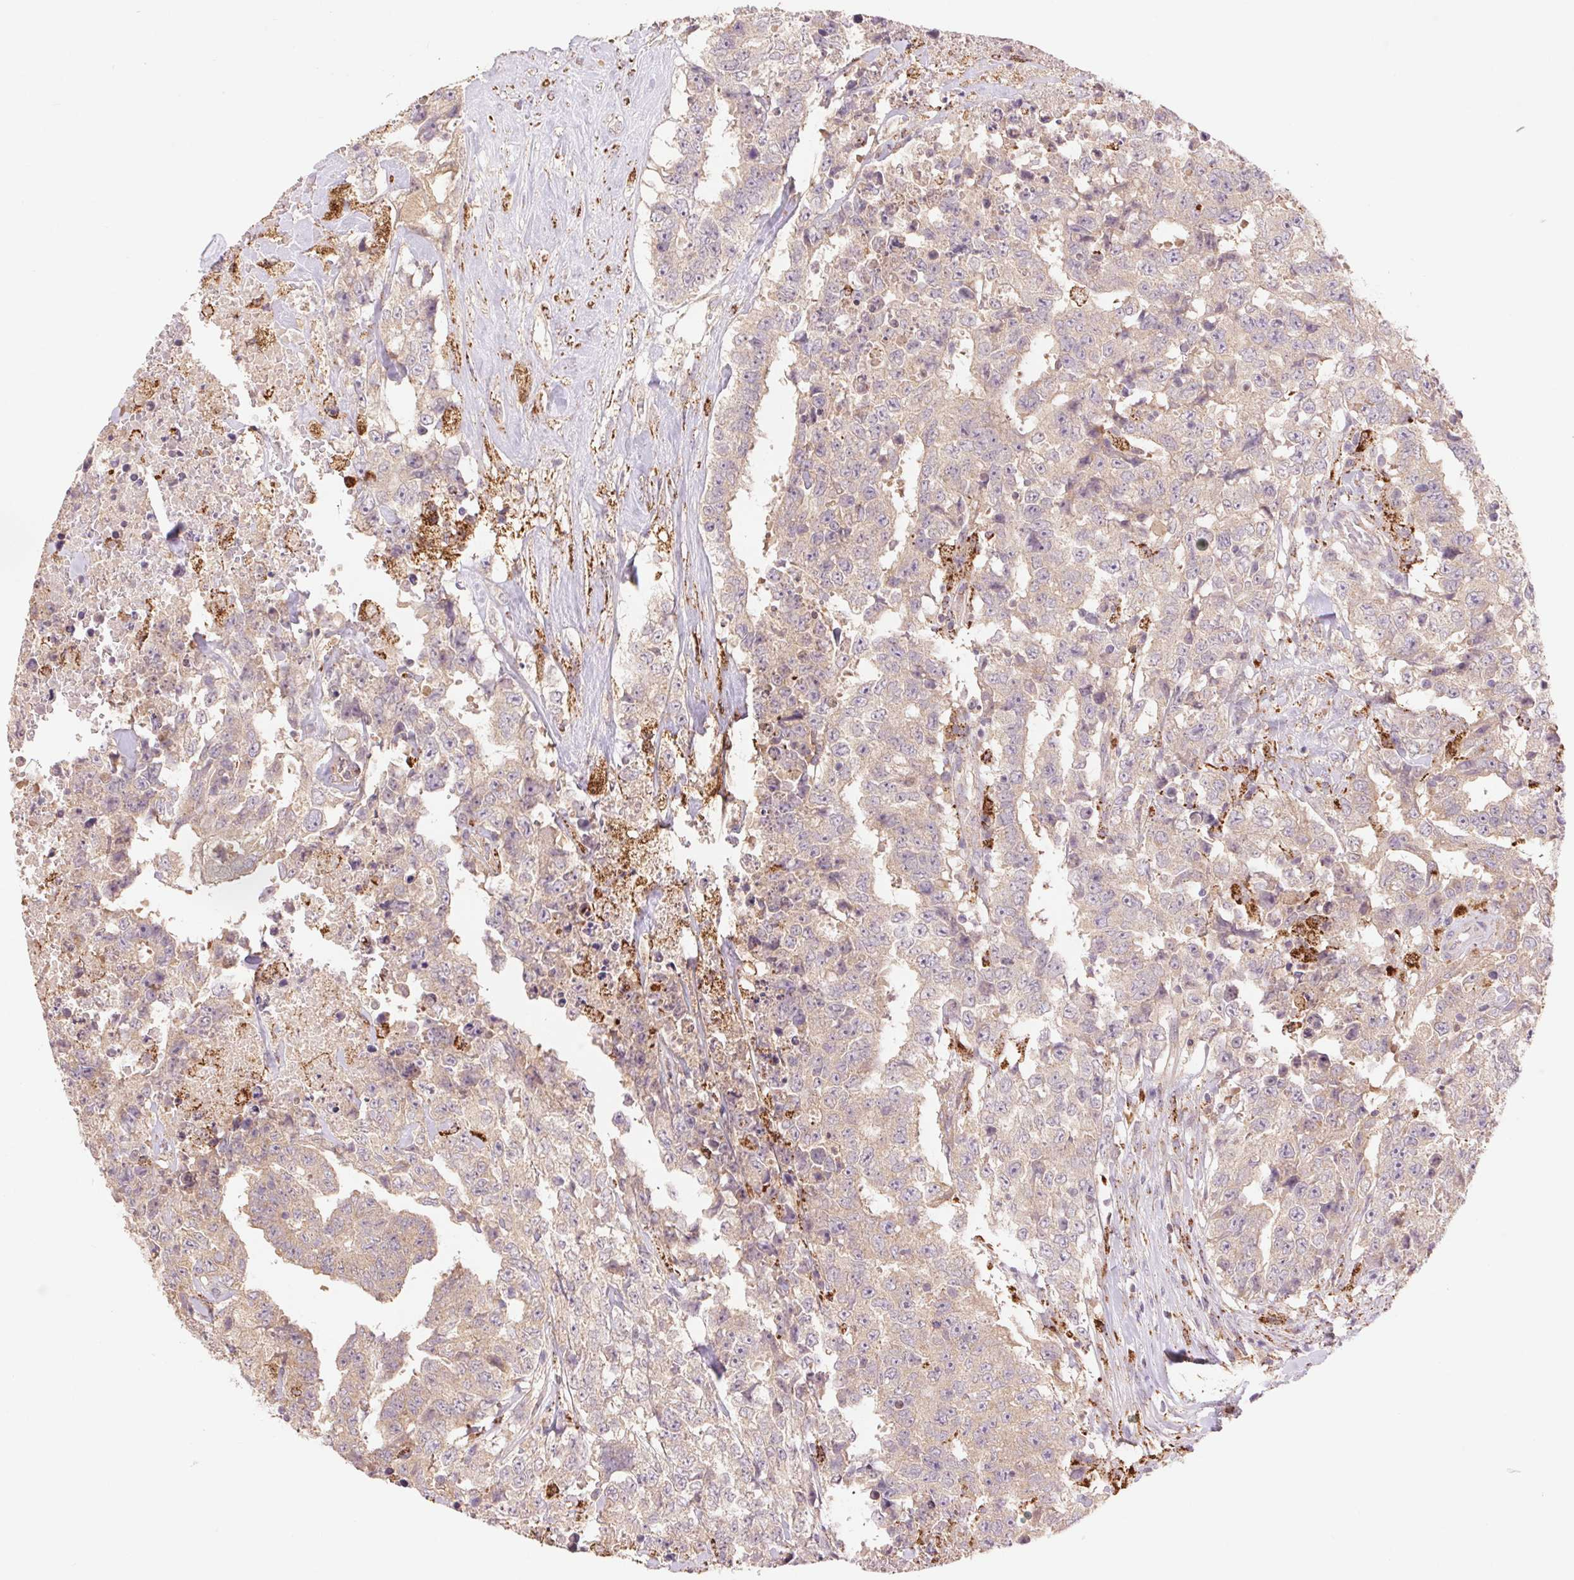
{"staining": {"intensity": "weak", "quantity": "25%-75%", "location": "cytoplasmic/membranous"}, "tissue": "testis cancer", "cell_type": "Tumor cells", "image_type": "cancer", "snomed": [{"axis": "morphology", "description": "Carcinoma, Embryonal, NOS"}, {"axis": "topography", "description": "Testis"}], "caption": "Immunohistochemistry (IHC) (DAB (3,3'-diaminobenzidine)) staining of human testis embryonal carcinoma exhibits weak cytoplasmic/membranous protein expression in approximately 25%-75% of tumor cells.", "gene": "FNBP1L", "patient": {"sex": "male", "age": 24}}